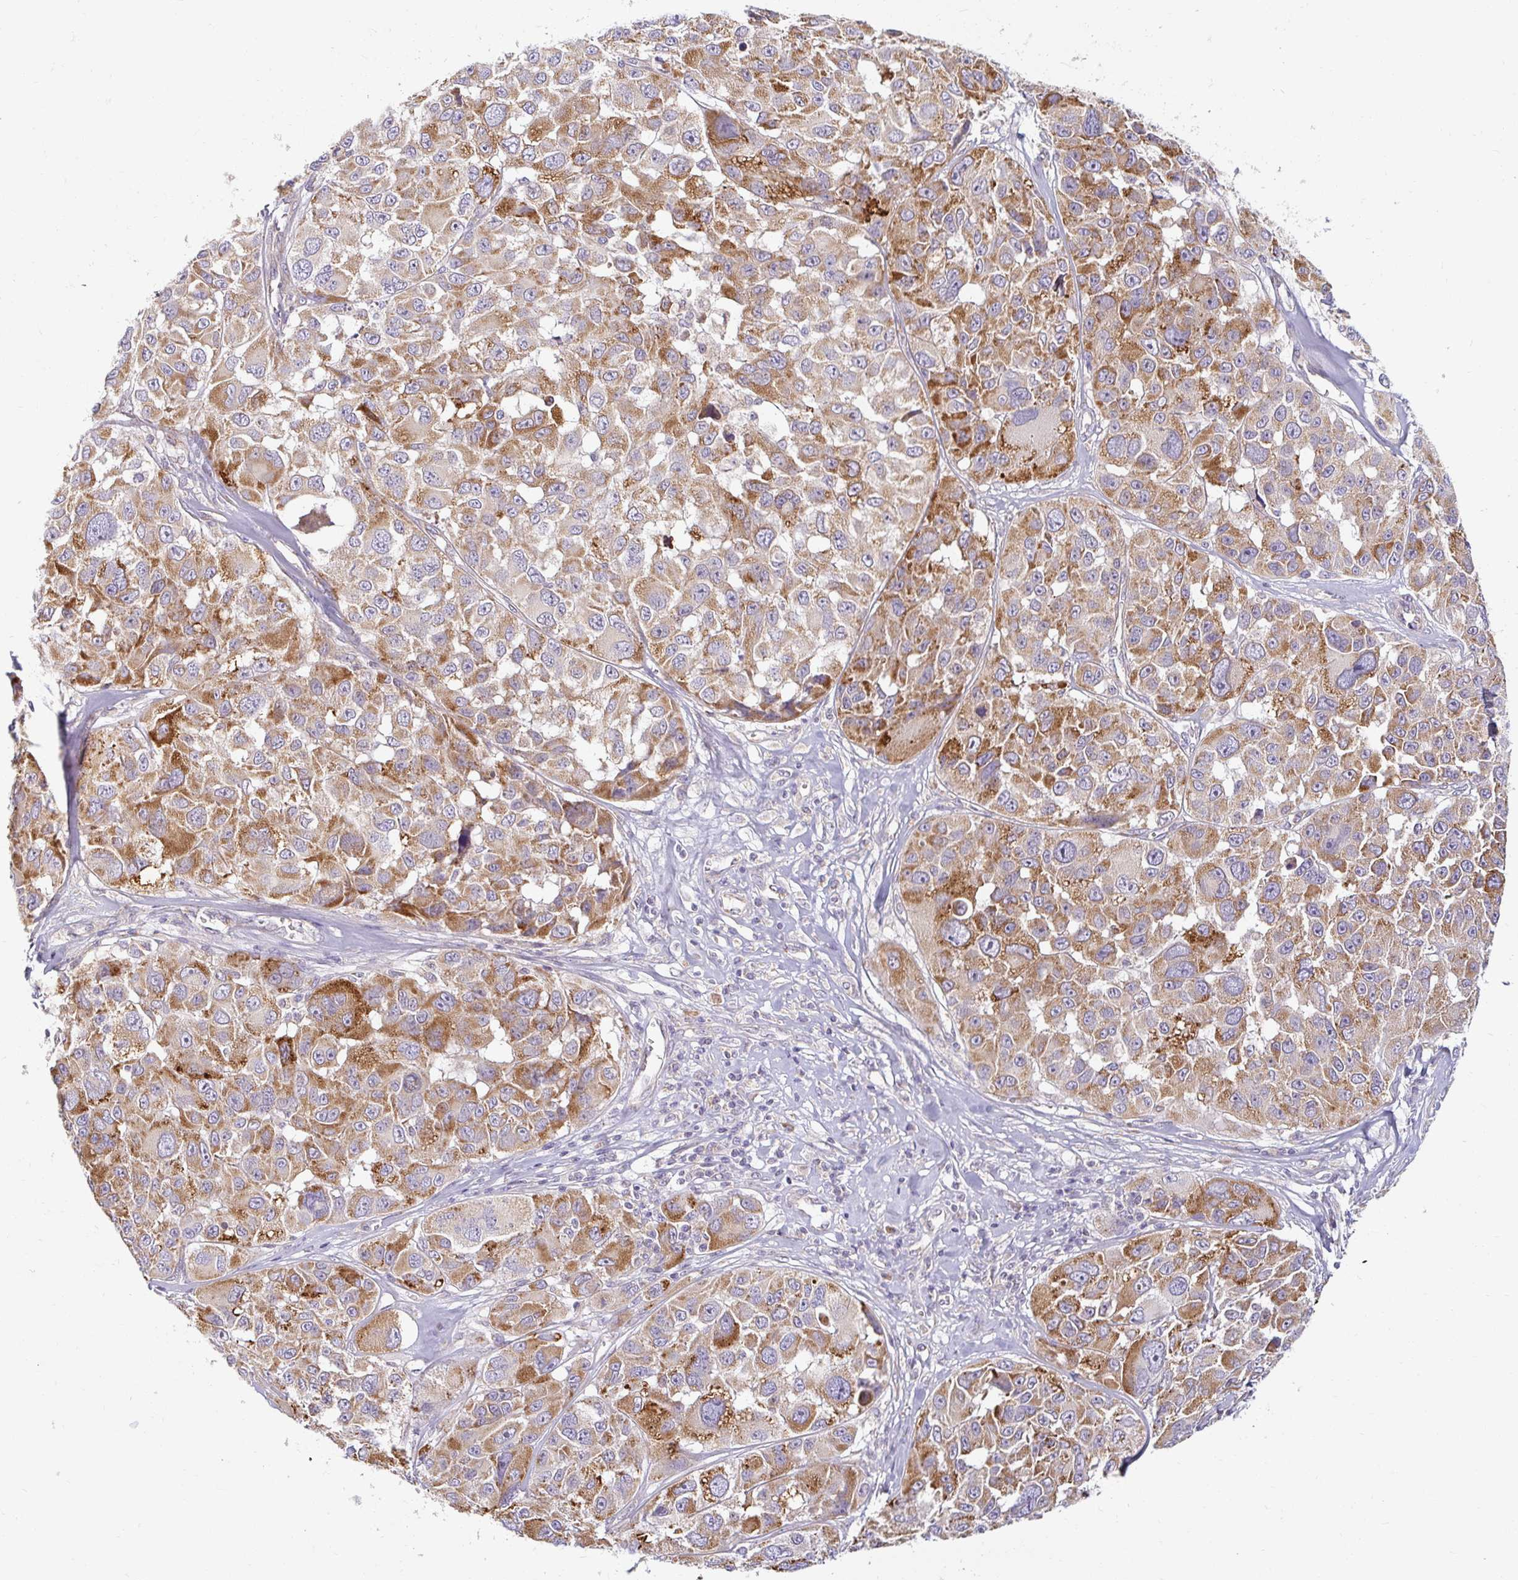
{"staining": {"intensity": "moderate", "quantity": "25%-75%", "location": "cytoplasmic/membranous"}, "tissue": "melanoma", "cell_type": "Tumor cells", "image_type": "cancer", "snomed": [{"axis": "morphology", "description": "Malignant melanoma, NOS"}, {"axis": "topography", "description": "Skin"}], "caption": "IHC micrograph of melanoma stained for a protein (brown), which displays medium levels of moderate cytoplasmic/membranous staining in about 25%-75% of tumor cells.", "gene": "SKP2", "patient": {"sex": "female", "age": 66}}